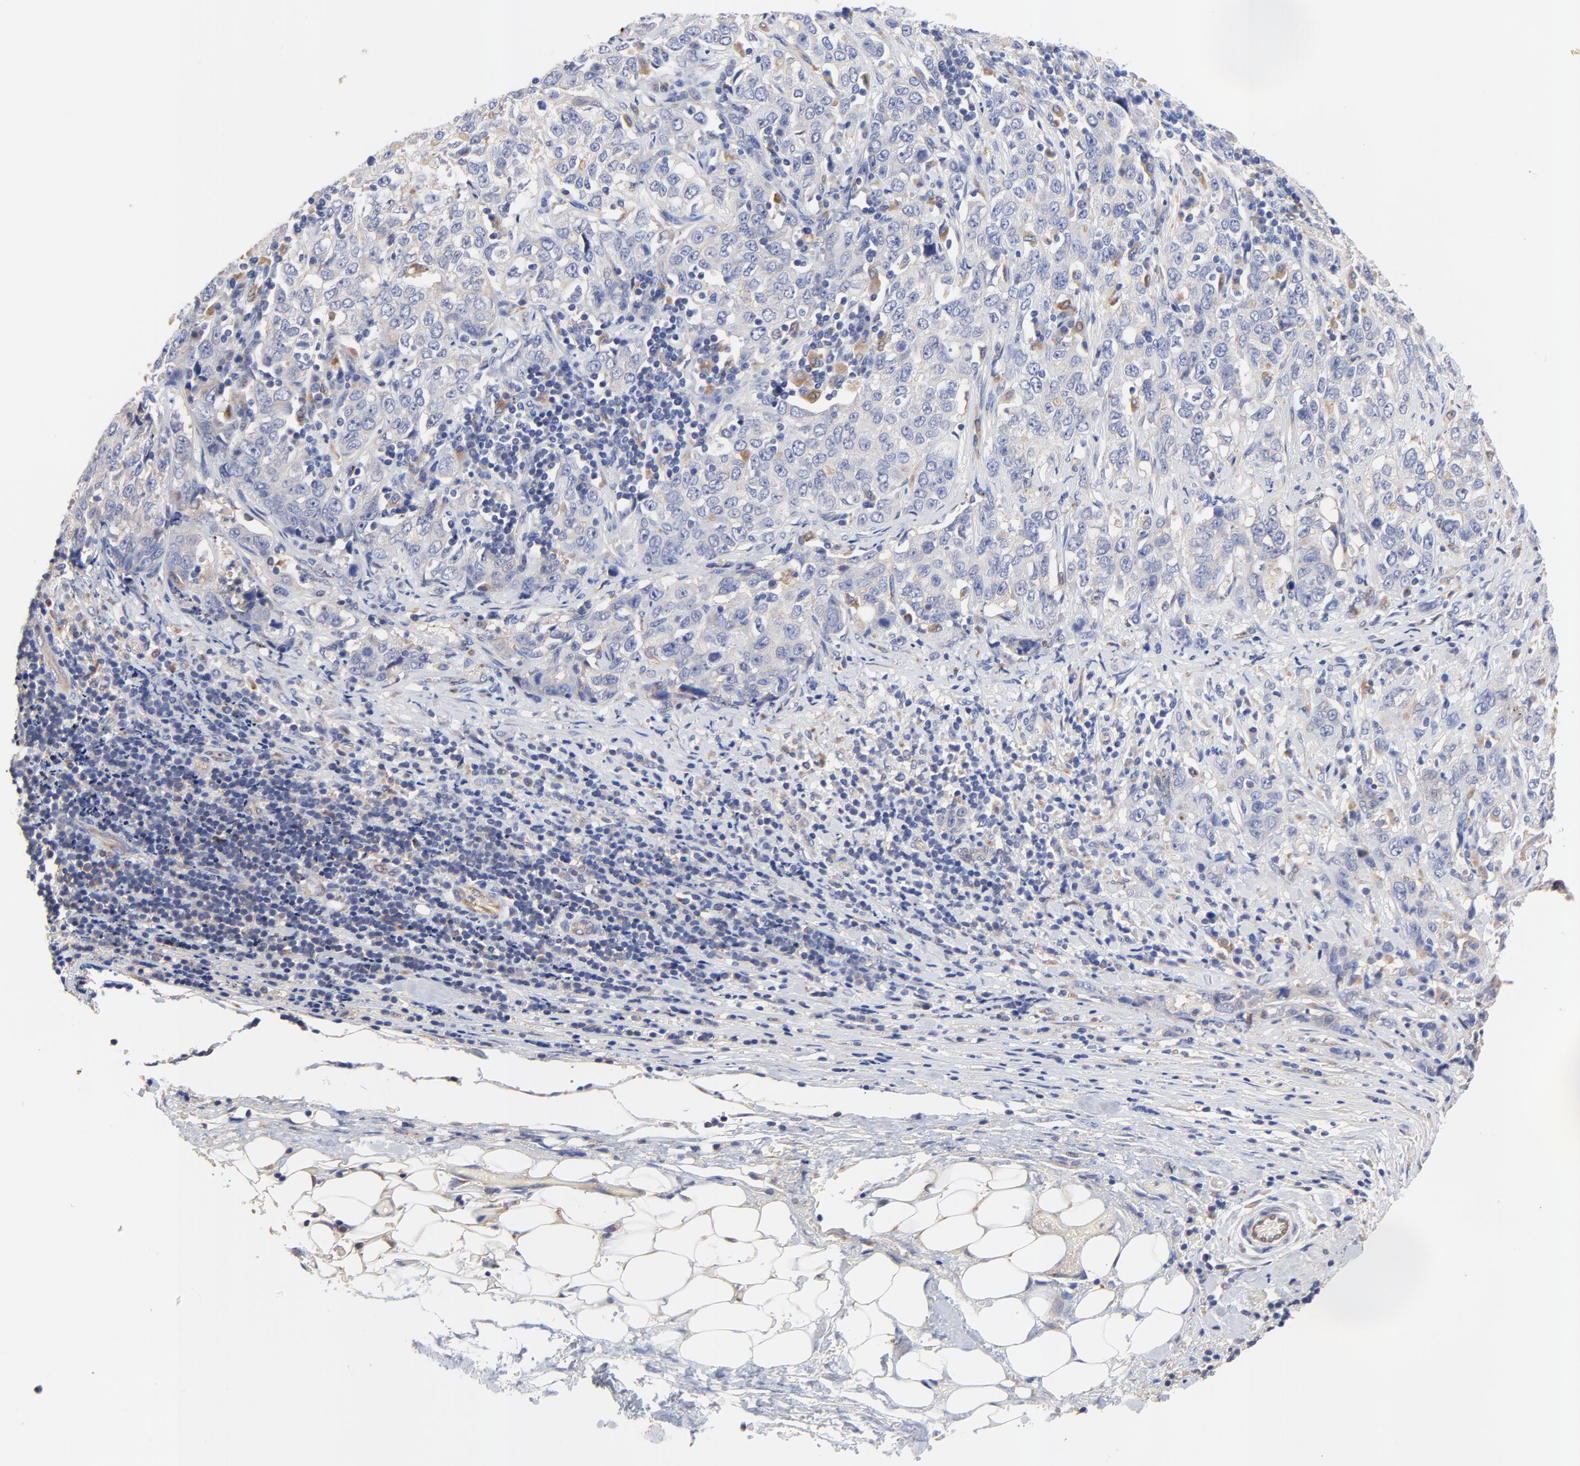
{"staining": {"intensity": "weak", "quantity": "<25%", "location": "cytoplasmic/membranous"}, "tissue": "stomach cancer", "cell_type": "Tumor cells", "image_type": "cancer", "snomed": [{"axis": "morphology", "description": "Adenocarcinoma, NOS"}, {"axis": "topography", "description": "Stomach"}], "caption": "Histopathology image shows no significant protein staining in tumor cells of stomach adenocarcinoma.", "gene": "FBXL2", "patient": {"sex": "male", "age": 48}}